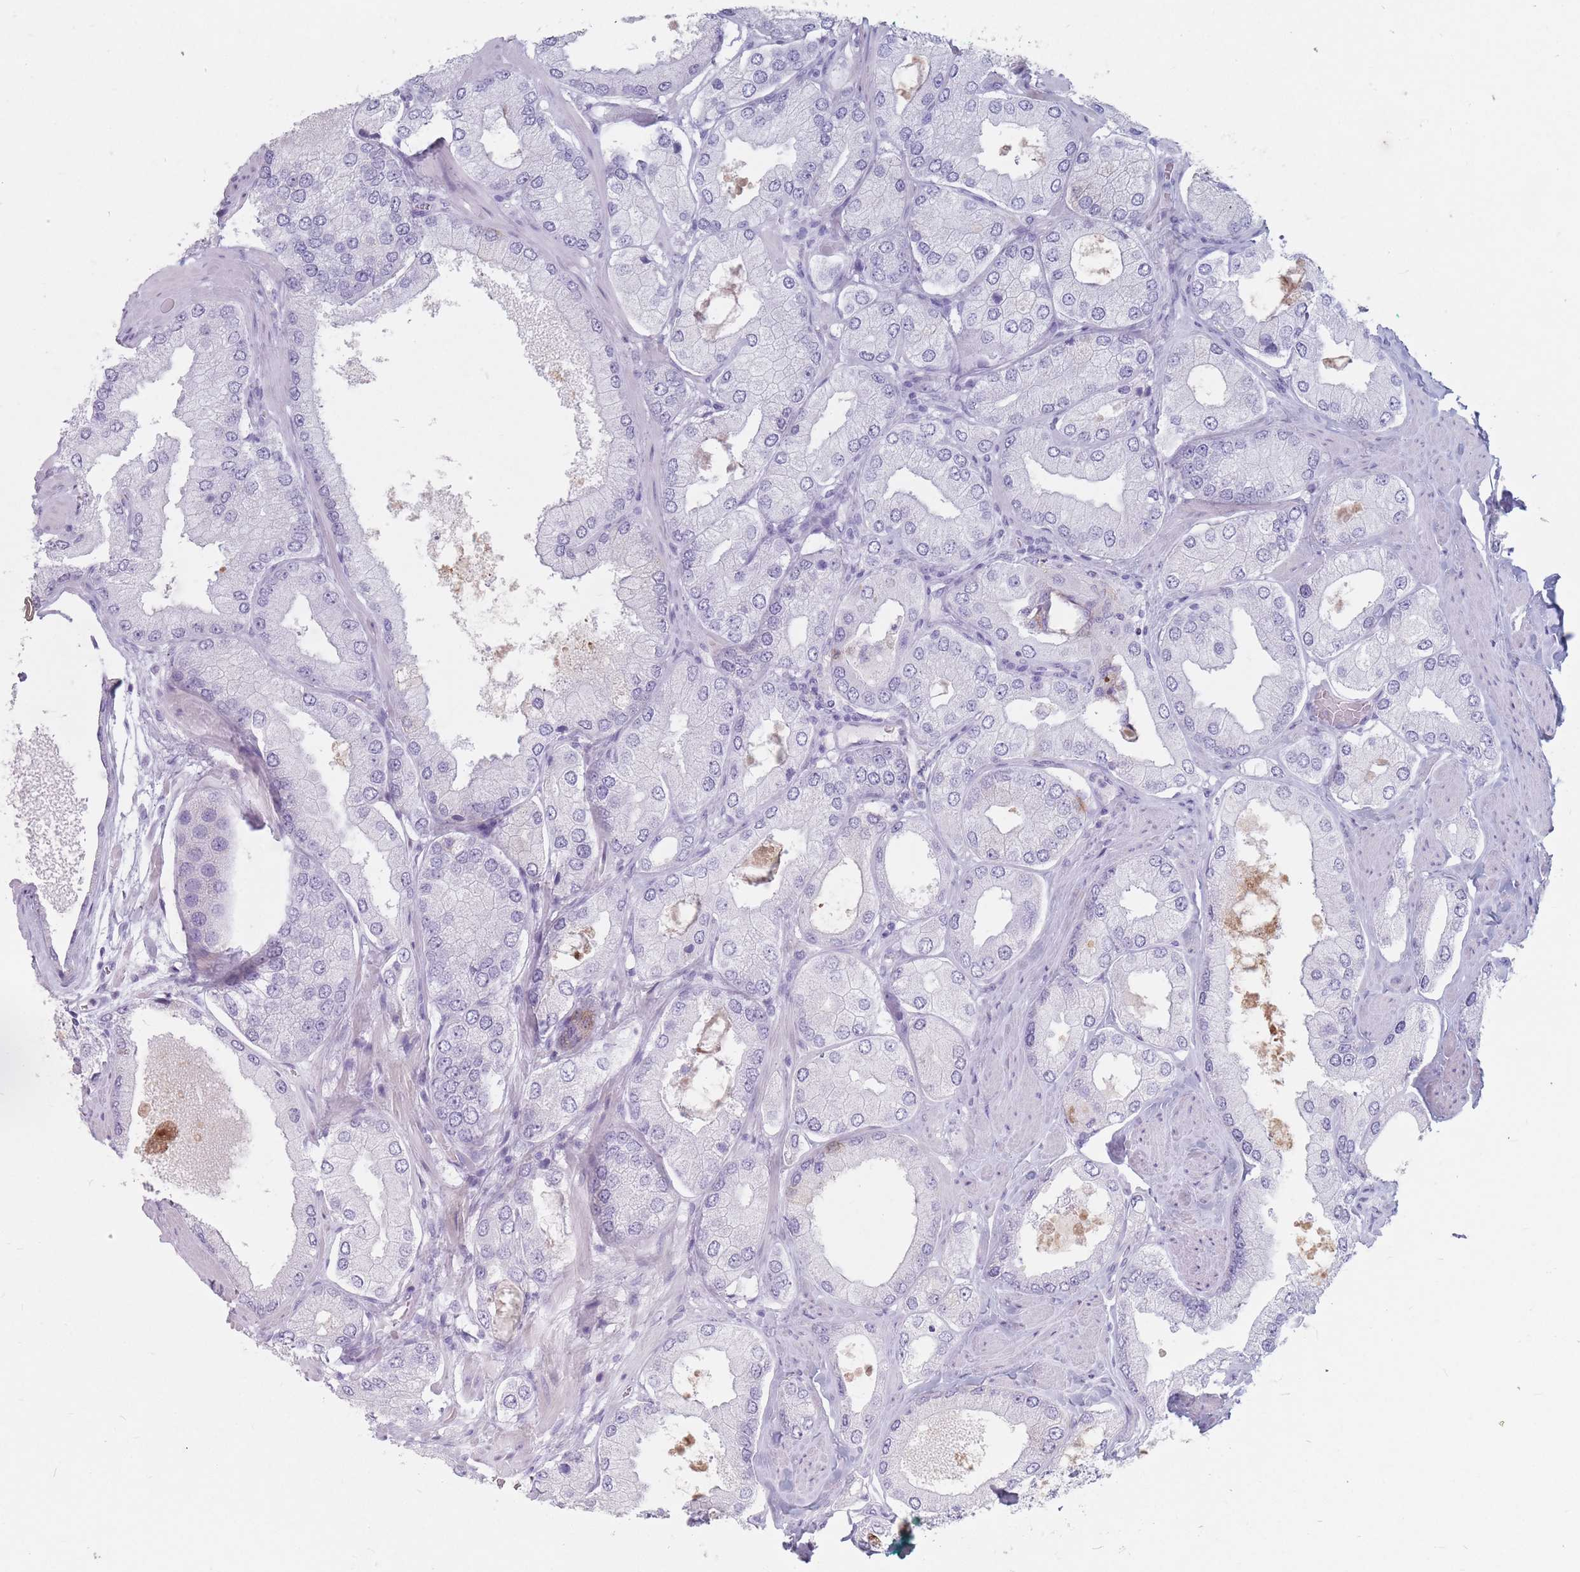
{"staining": {"intensity": "negative", "quantity": "none", "location": "none"}, "tissue": "prostate cancer", "cell_type": "Tumor cells", "image_type": "cancer", "snomed": [{"axis": "morphology", "description": "Adenocarcinoma, Low grade"}, {"axis": "topography", "description": "Prostate"}], "caption": "Tumor cells show no significant positivity in prostate low-grade adenocarcinoma.", "gene": "ST3GAL5", "patient": {"sex": "male", "age": 42}}